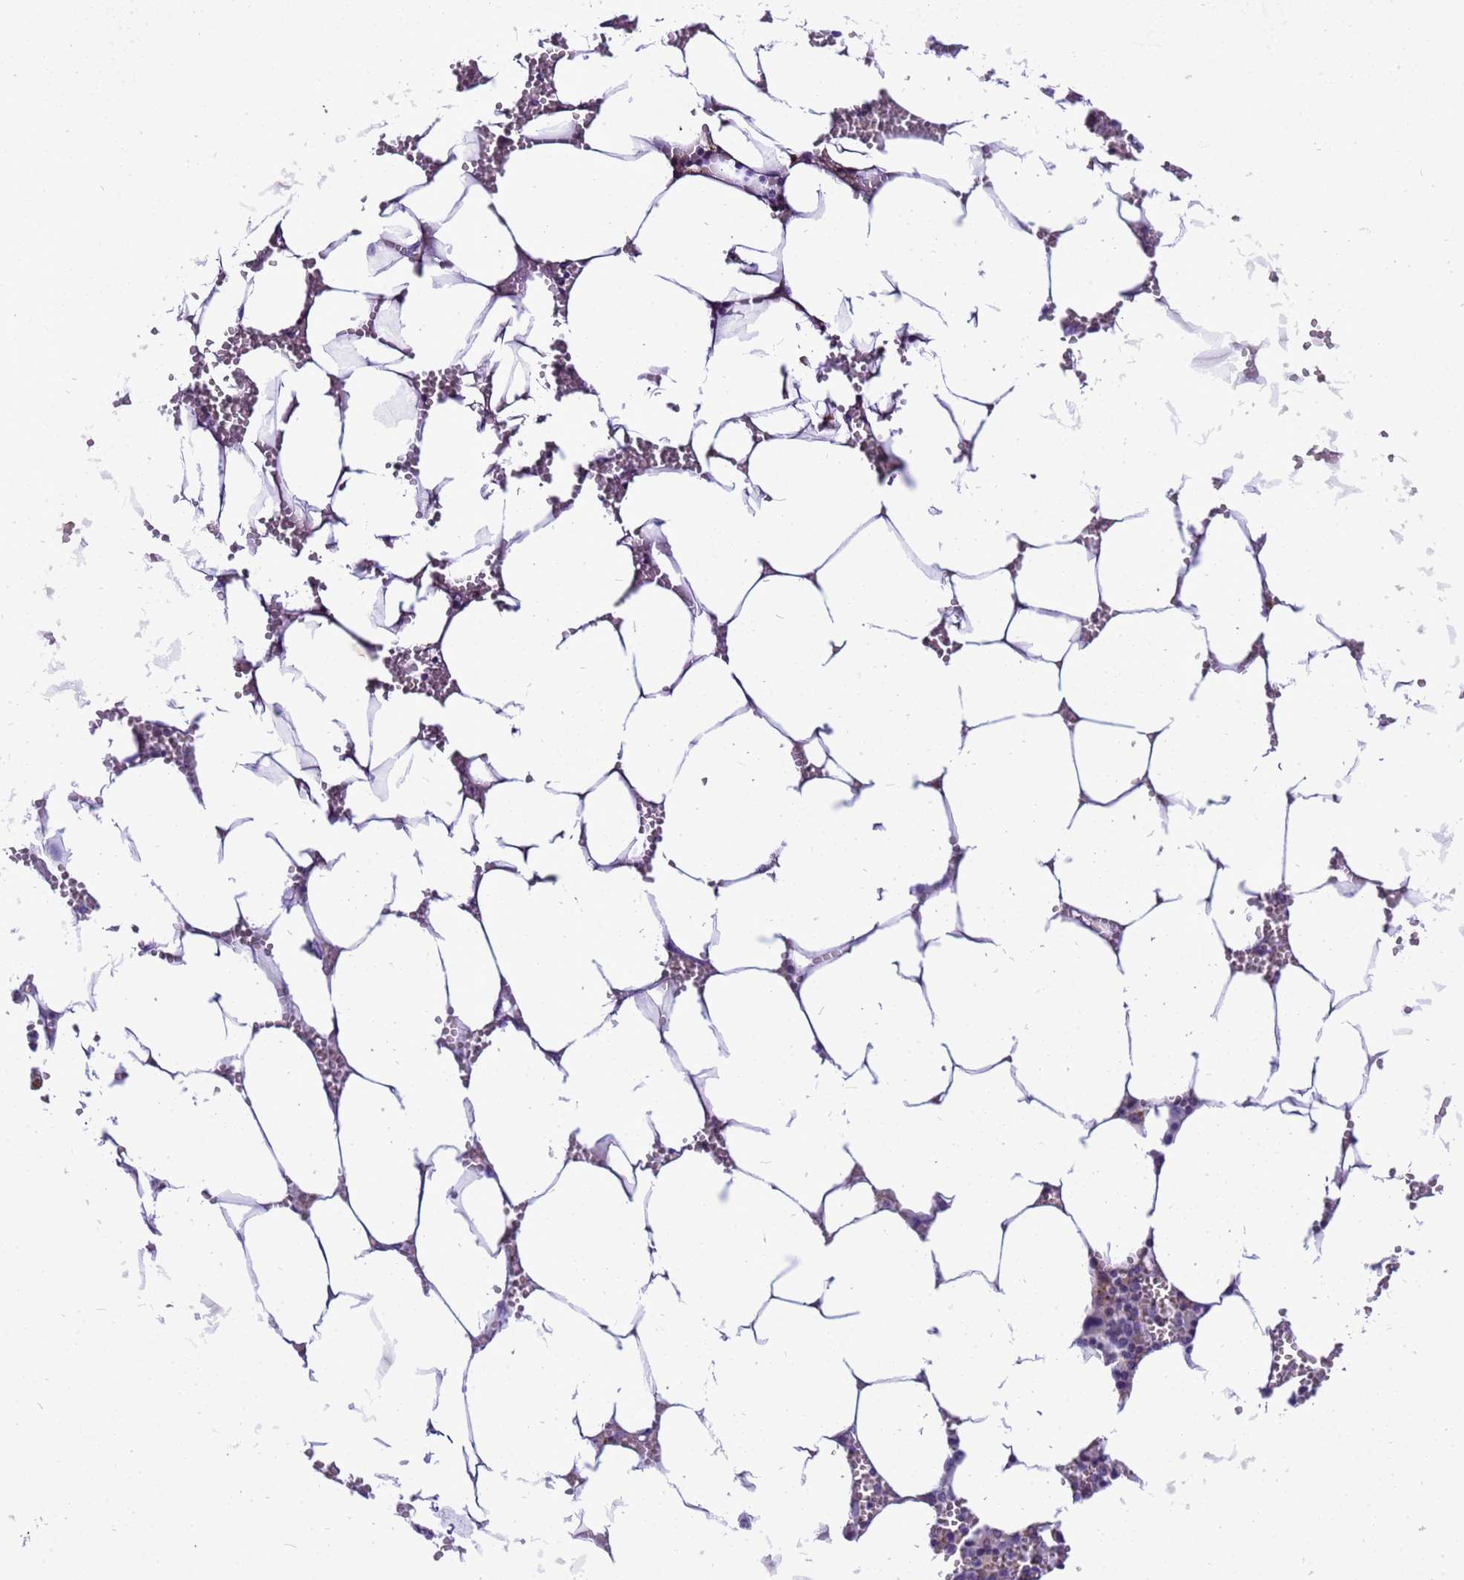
{"staining": {"intensity": "negative", "quantity": "none", "location": "none"}, "tissue": "bone marrow", "cell_type": "Hematopoietic cells", "image_type": "normal", "snomed": [{"axis": "morphology", "description": "Normal tissue, NOS"}, {"axis": "topography", "description": "Bone marrow"}], "caption": "IHC of unremarkable human bone marrow exhibits no expression in hematopoietic cells. The staining was performed using DAB to visualize the protein expression in brown, while the nuclei were stained in blue with hematoxylin (Magnification: 20x).", "gene": "PIEZO2", "patient": {"sex": "male", "age": 70}}